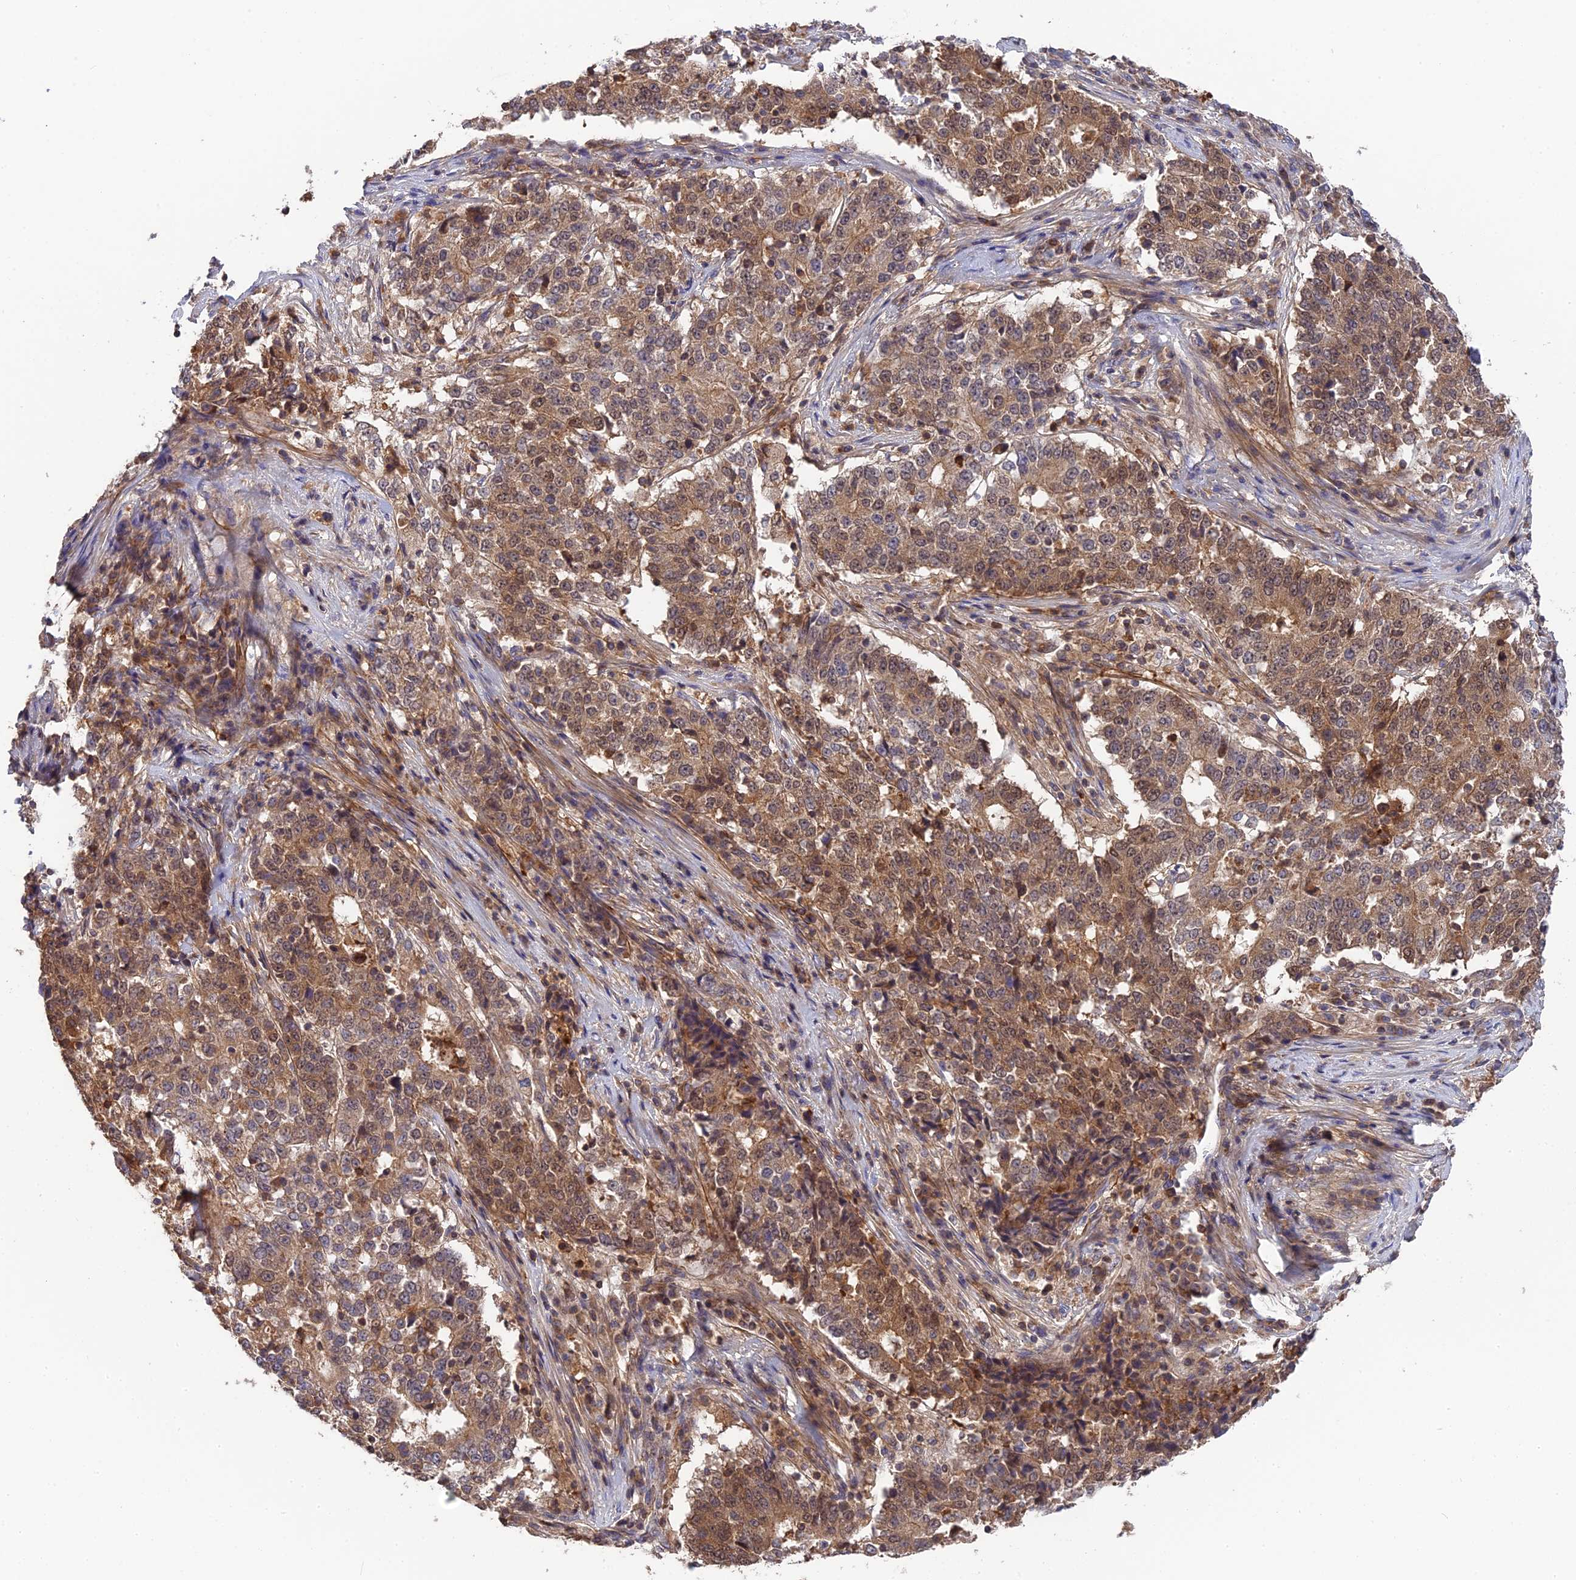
{"staining": {"intensity": "moderate", "quantity": ">75%", "location": "cytoplasmic/membranous,nuclear"}, "tissue": "stomach cancer", "cell_type": "Tumor cells", "image_type": "cancer", "snomed": [{"axis": "morphology", "description": "Adenocarcinoma, NOS"}, {"axis": "topography", "description": "Stomach"}], "caption": "Immunohistochemistry image of adenocarcinoma (stomach) stained for a protein (brown), which shows medium levels of moderate cytoplasmic/membranous and nuclear staining in approximately >75% of tumor cells.", "gene": "RPIA", "patient": {"sex": "male", "age": 59}}